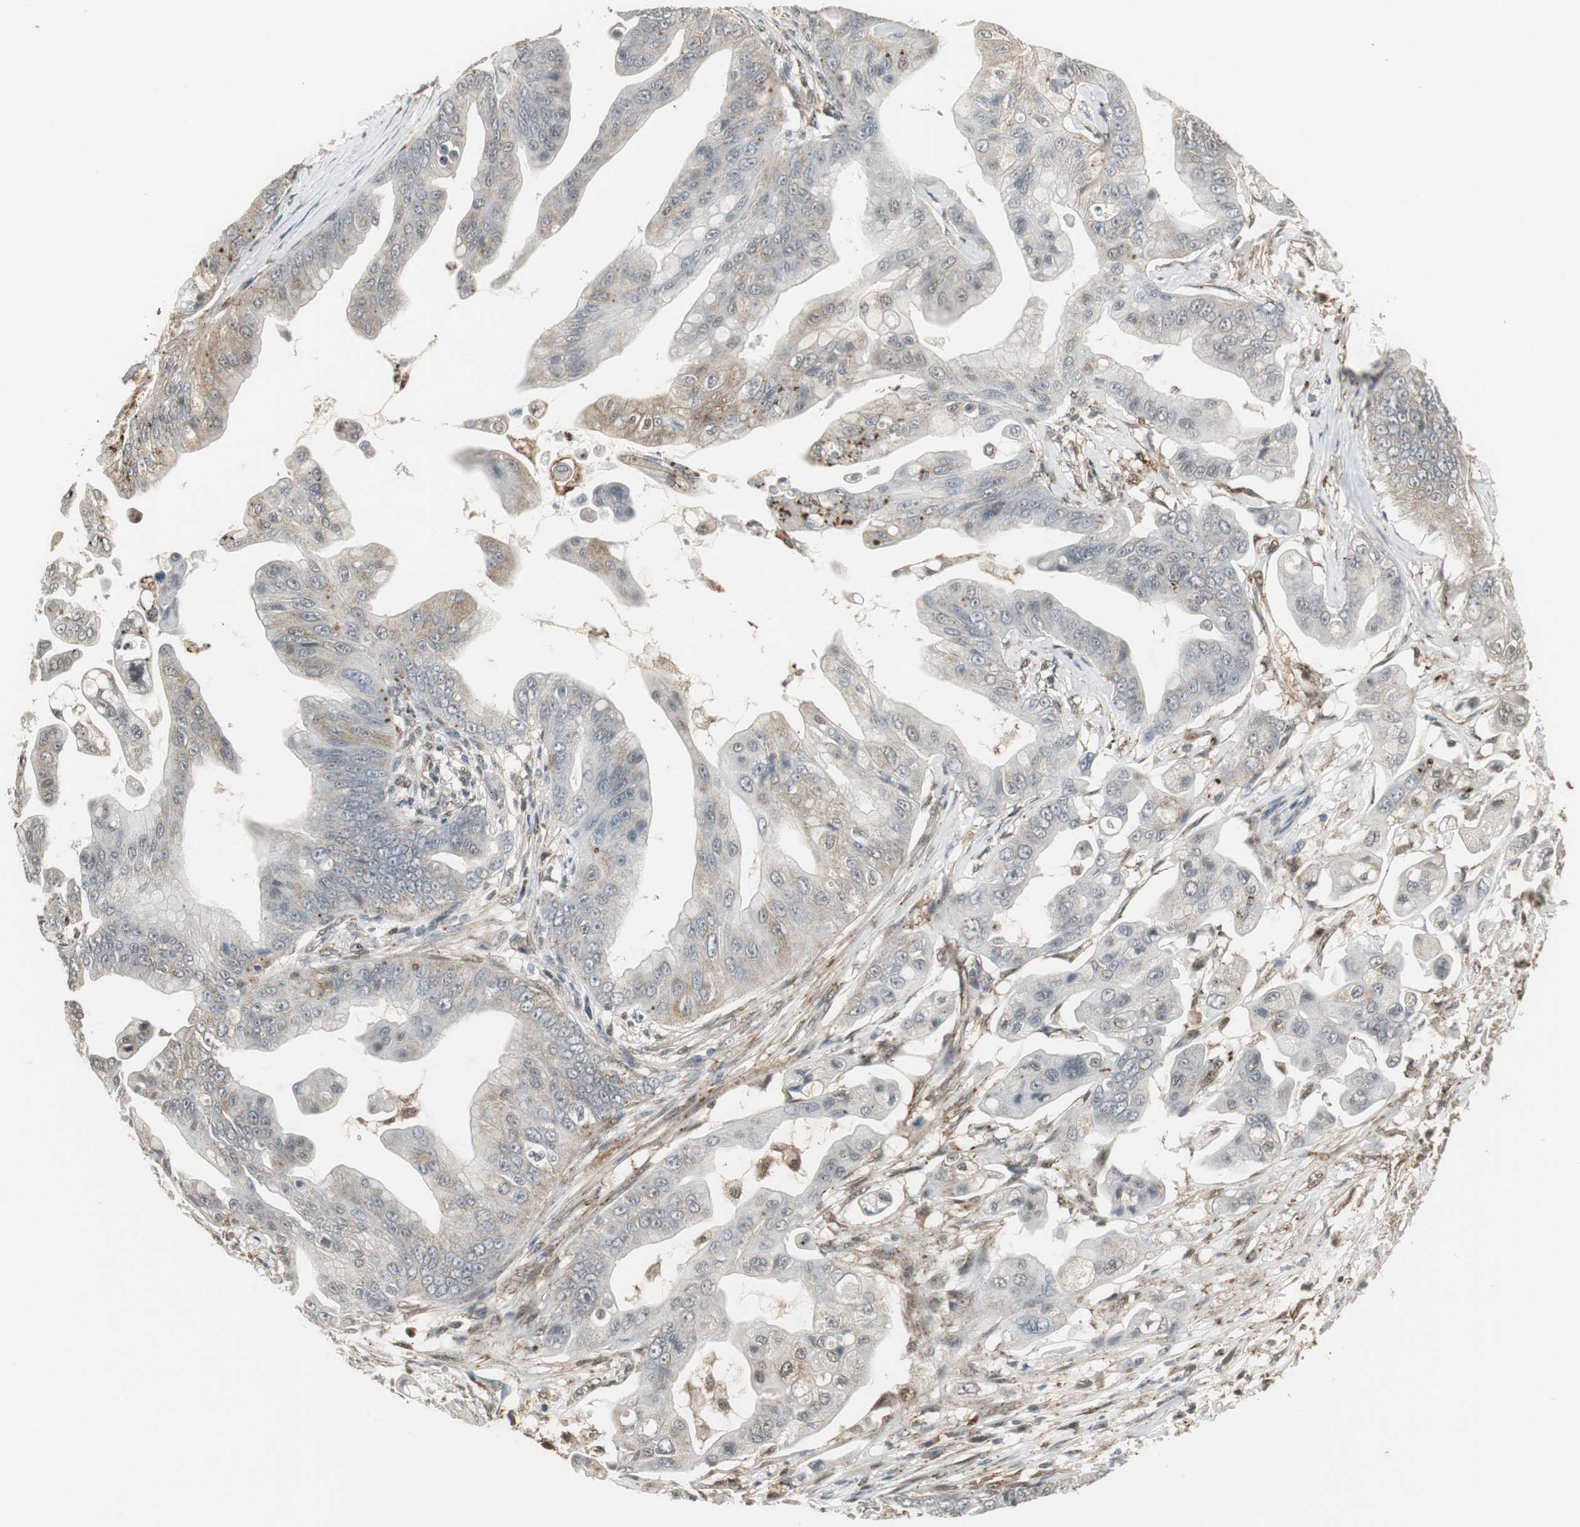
{"staining": {"intensity": "moderate", "quantity": "<25%", "location": "cytoplasmic/membranous"}, "tissue": "pancreatic cancer", "cell_type": "Tumor cells", "image_type": "cancer", "snomed": [{"axis": "morphology", "description": "Adenocarcinoma, NOS"}, {"axis": "topography", "description": "Pancreas"}], "caption": "About <25% of tumor cells in pancreatic adenocarcinoma display moderate cytoplasmic/membranous protein staining as visualized by brown immunohistochemical staining.", "gene": "PLIN3", "patient": {"sex": "female", "age": 75}}